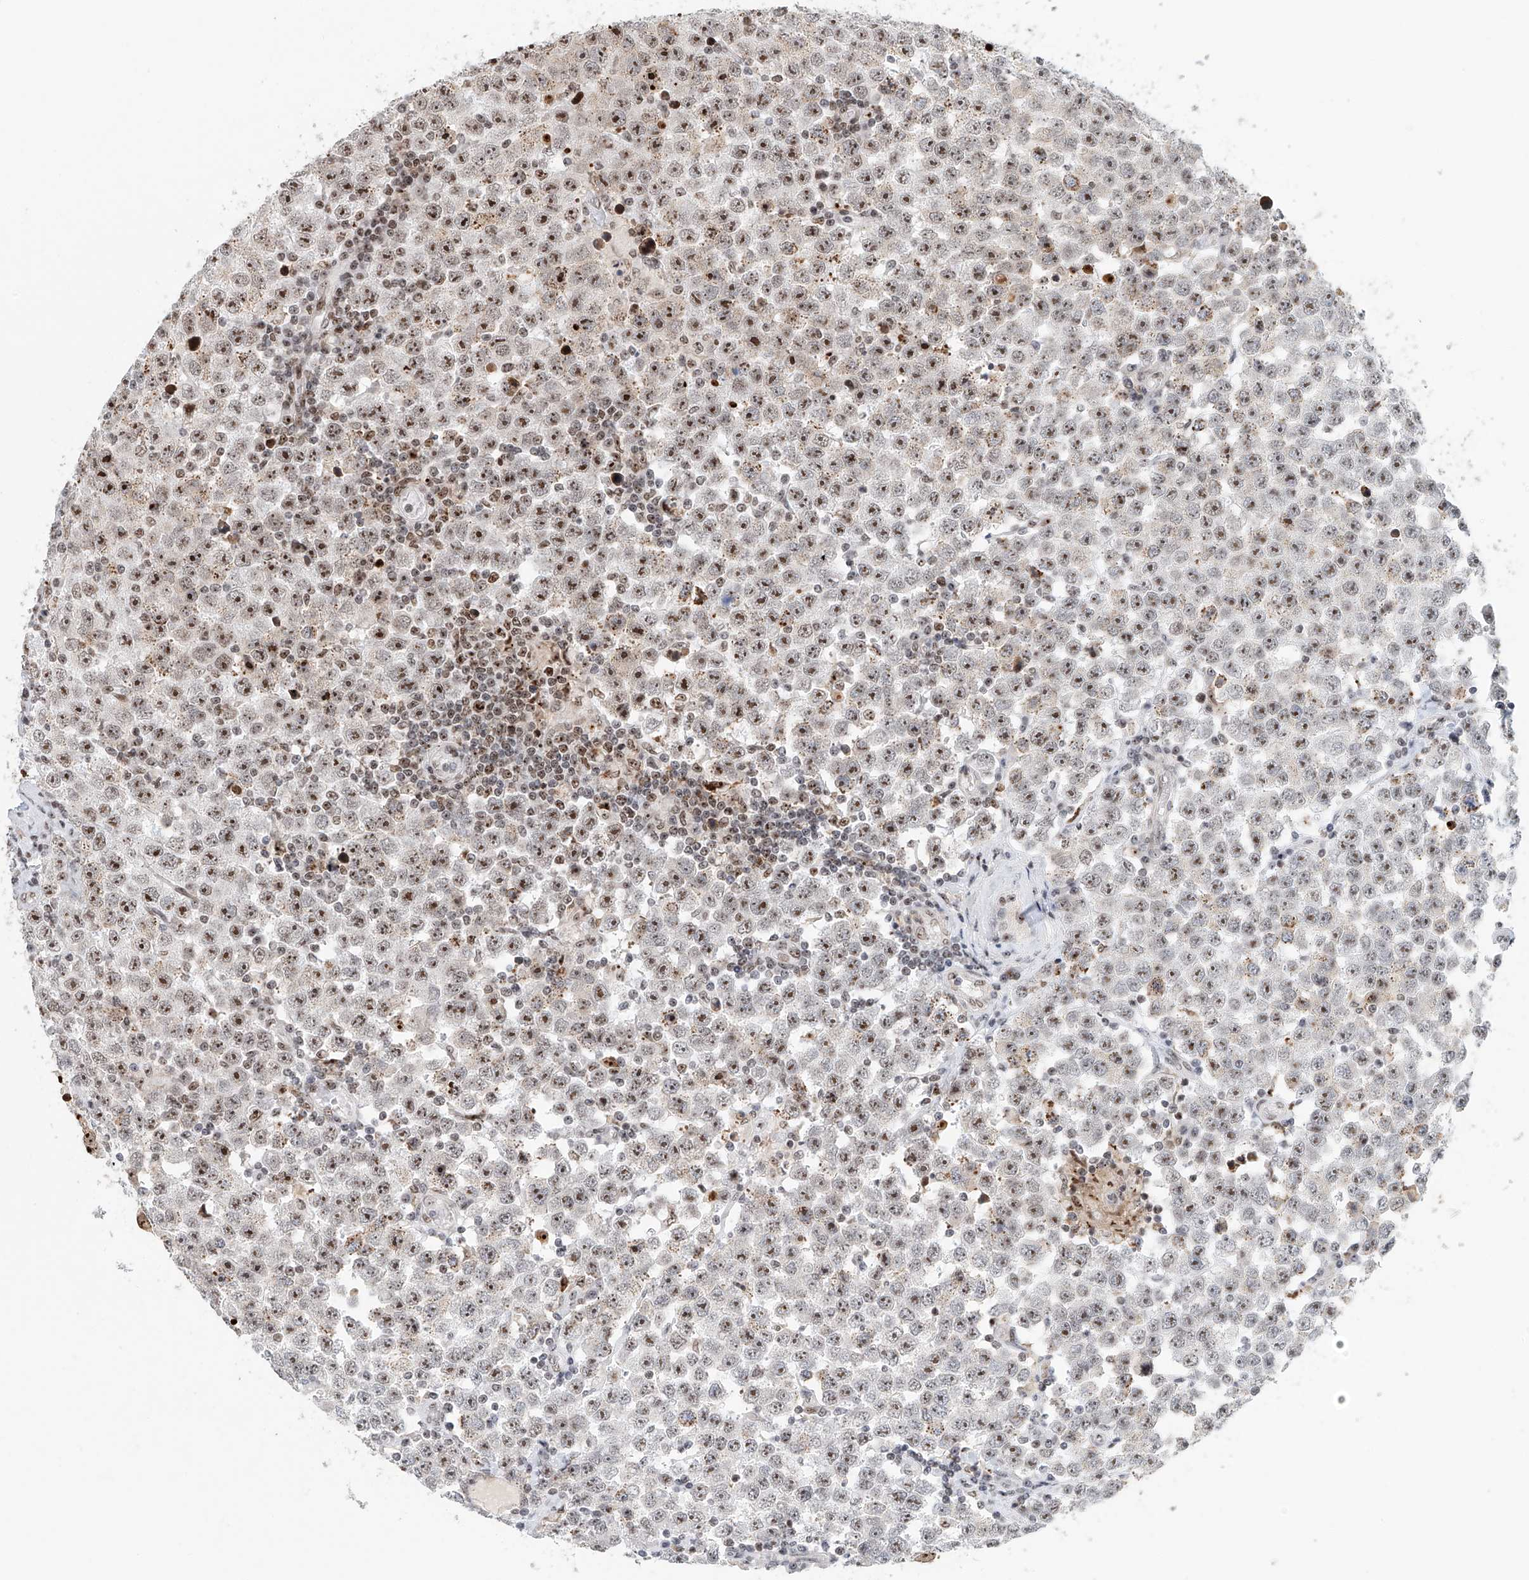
{"staining": {"intensity": "moderate", "quantity": ">75%", "location": "nuclear"}, "tissue": "testis cancer", "cell_type": "Tumor cells", "image_type": "cancer", "snomed": [{"axis": "morphology", "description": "Seminoma, NOS"}, {"axis": "topography", "description": "Testis"}], "caption": "A high-resolution image shows immunohistochemistry (IHC) staining of seminoma (testis), which exhibits moderate nuclear staining in about >75% of tumor cells.", "gene": "PRUNE2", "patient": {"sex": "male", "age": 28}}